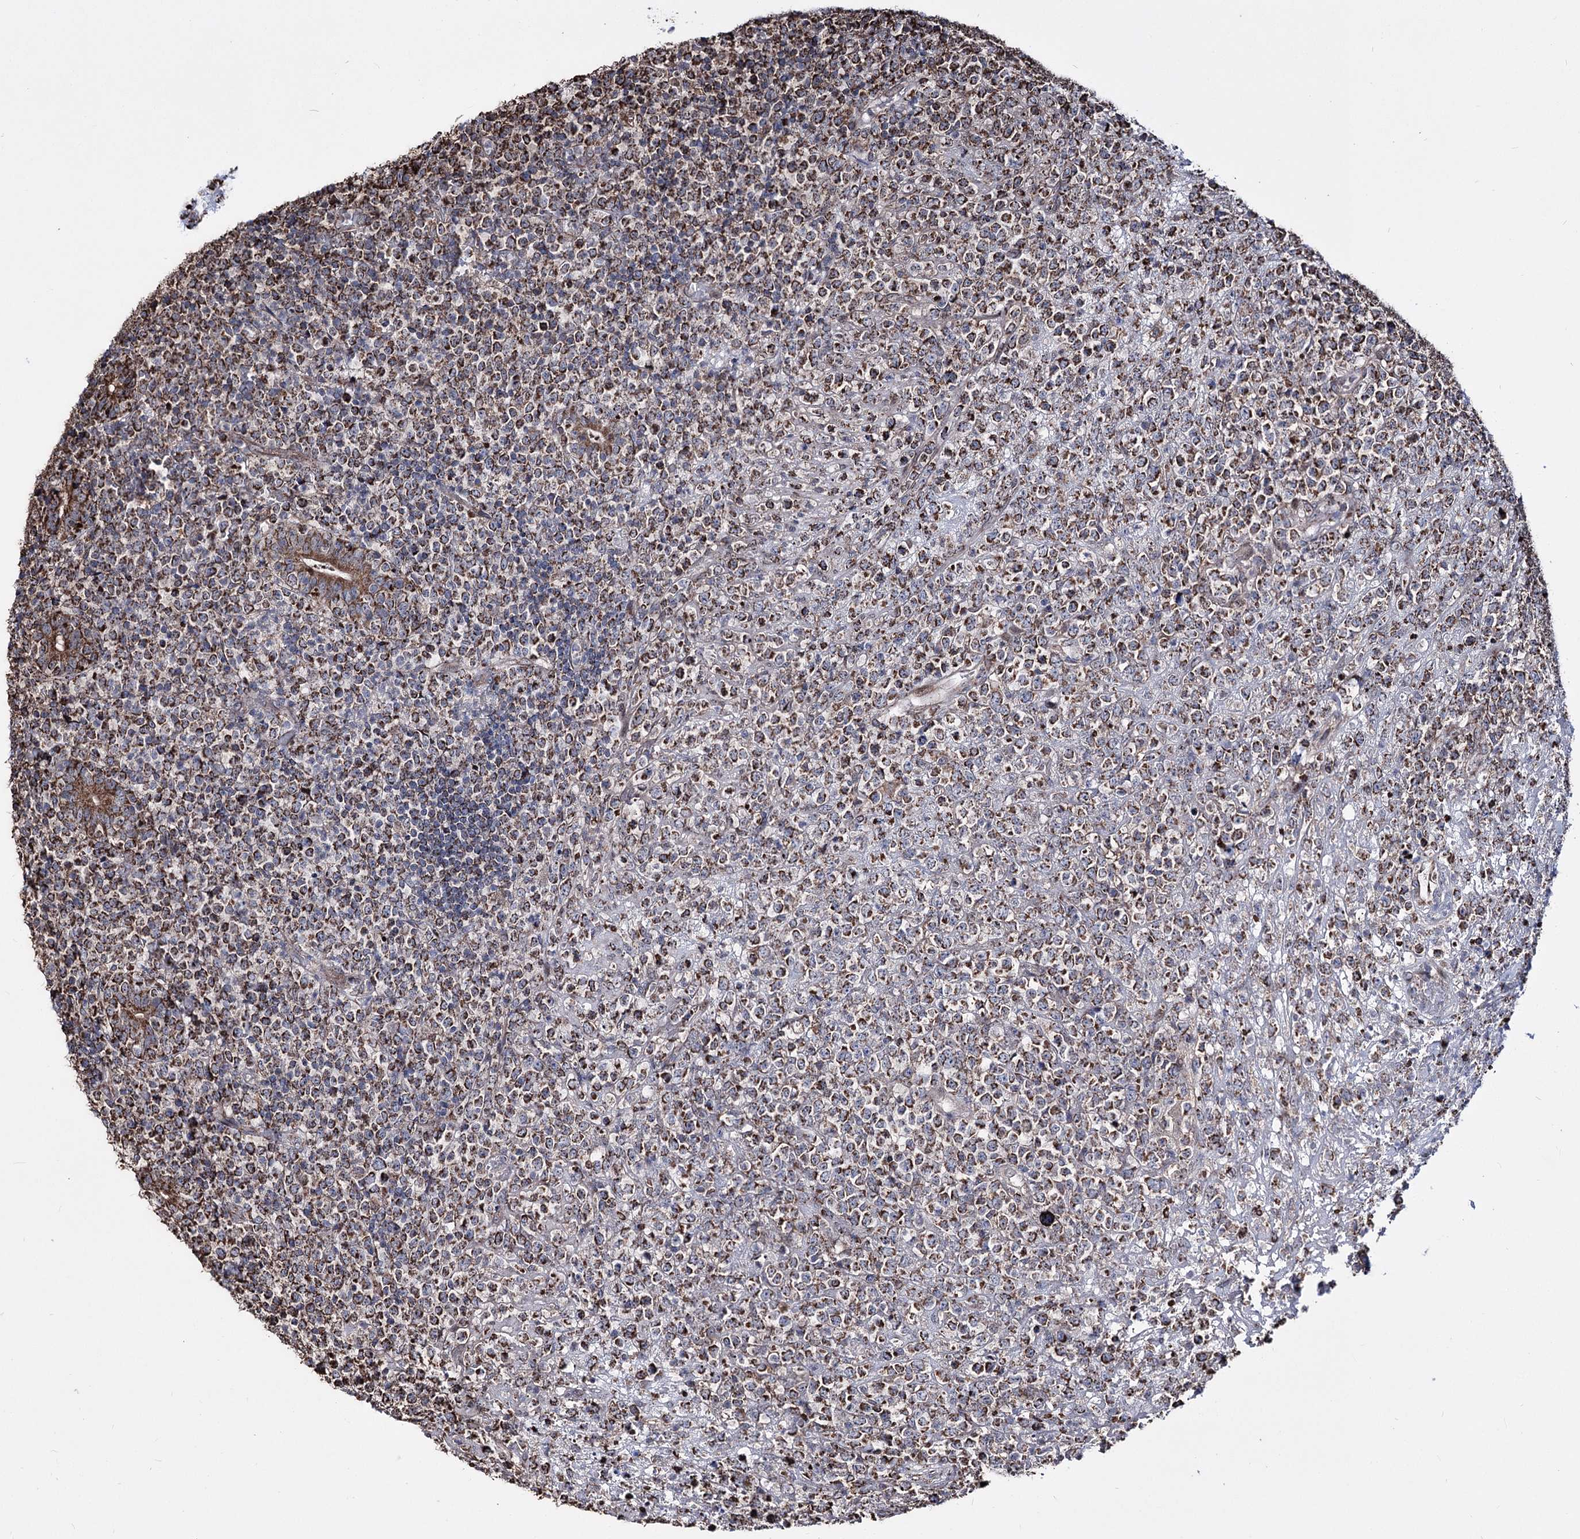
{"staining": {"intensity": "moderate", "quantity": ">75%", "location": "cytoplasmic/membranous"}, "tissue": "lymphoma", "cell_type": "Tumor cells", "image_type": "cancer", "snomed": [{"axis": "morphology", "description": "Malignant lymphoma, non-Hodgkin's type, High grade"}, {"axis": "topography", "description": "Colon"}], "caption": "The immunohistochemical stain labels moderate cytoplasmic/membranous expression in tumor cells of malignant lymphoma, non-Hodgkin's type (high-grade) tissue. (DAB IHC, brown staining for protein, blue staining for nuclei).", "gene": "CREB3L4", "patient": {"sex": "female", "age": 53}}